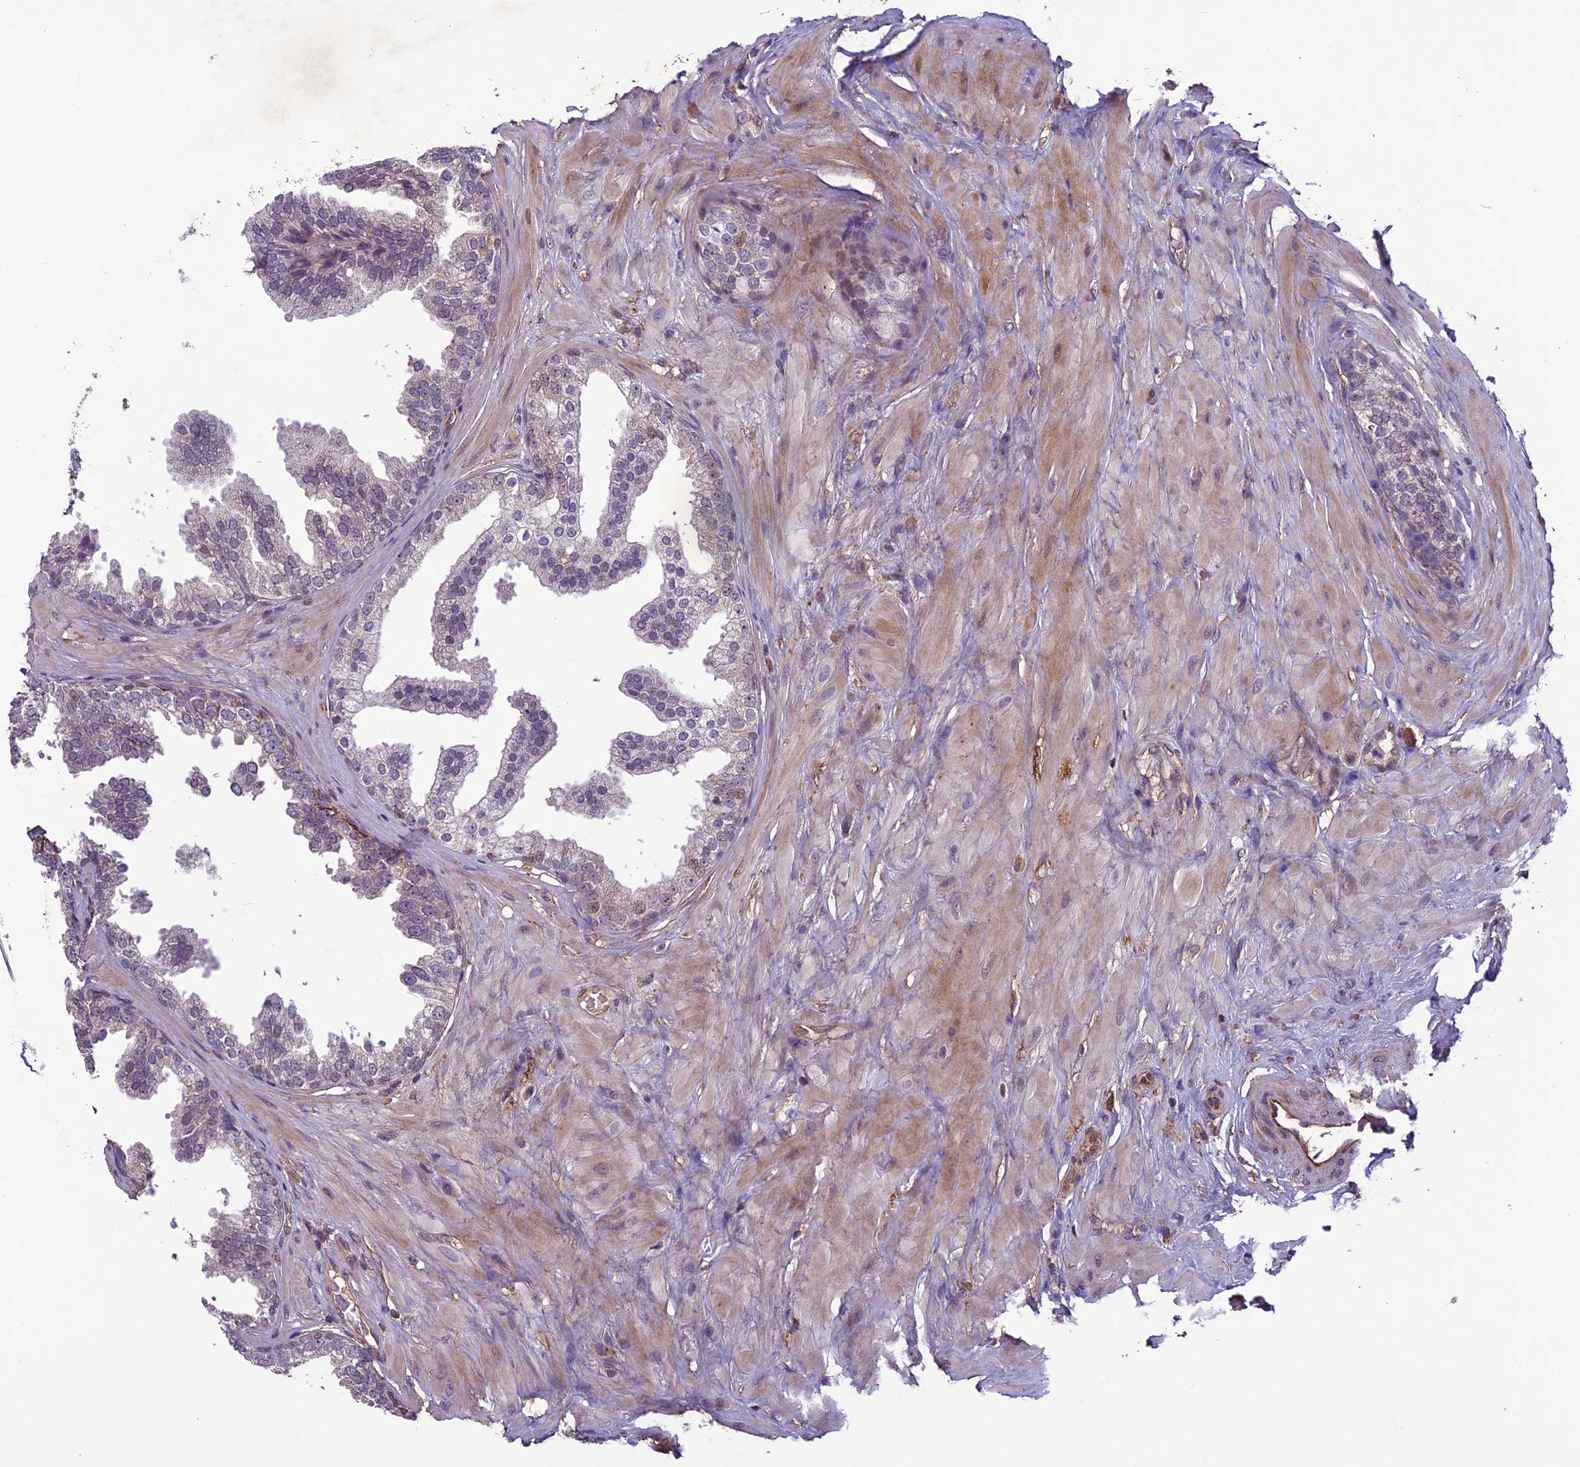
{"staining": {"intensity": "weak", "quantity": "<25%", "location": "cytoplasmic/membranous"}, "tissue": "prostate", "cell_type": "Glandular cells", "image_type": "normal", "snomed": [{"axis": "morphology", "description": "Normal tissue, NOS"}, {"axis": "topography", "description": "Prostate"}], "caption": "This is a image of immunohistochemistry staining of normal prostate, which shows no positivity in glandular cells.", "gene": "C3orf70", "patient": {"sex": "male", "age": 60}}